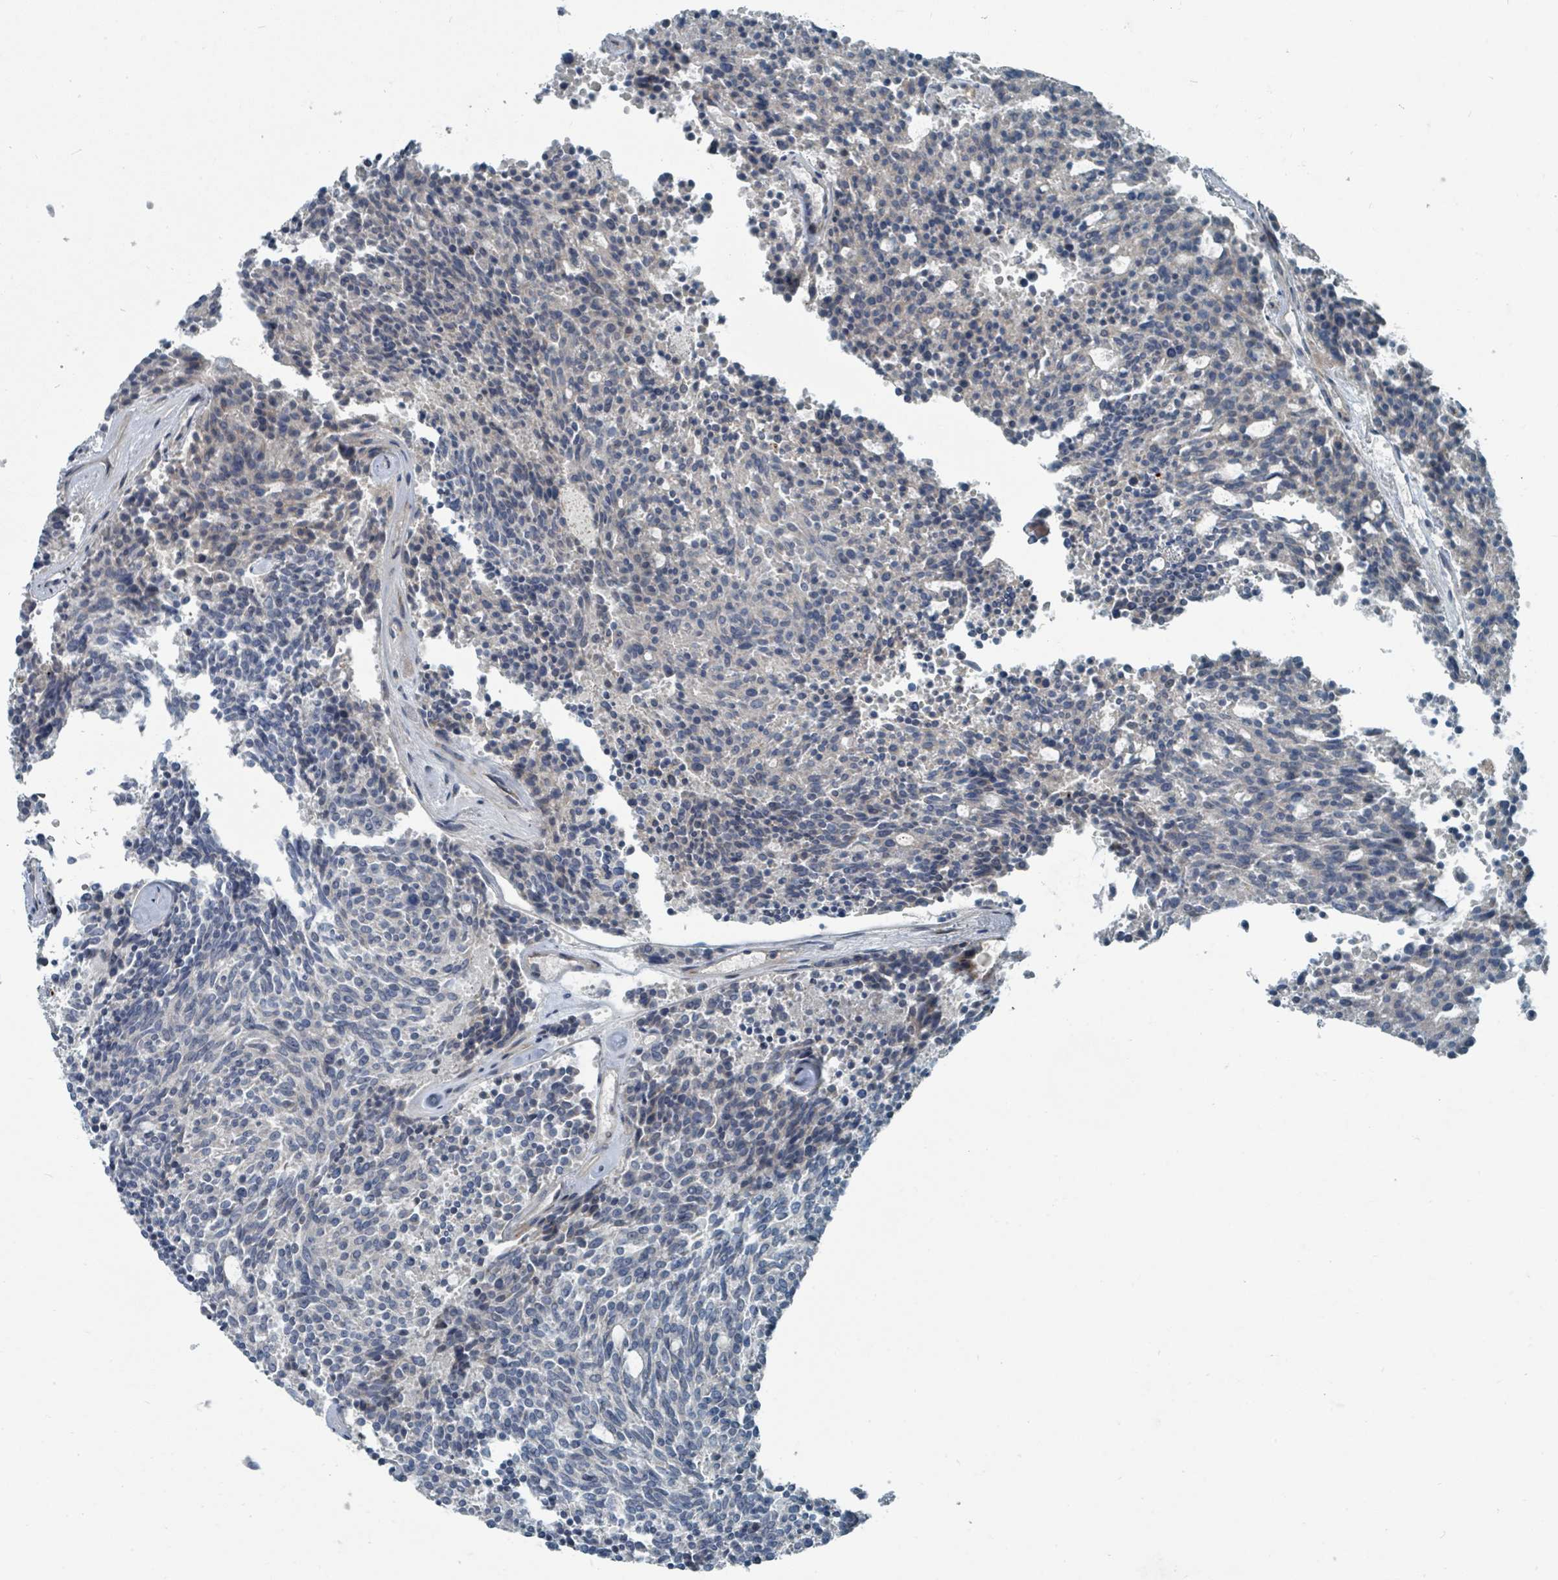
{"staining": {"intensity": "negative", "quantity": "none", "location": "none"}, "tissue": "carcinoid", "cell_type": "Tumor cells", "image_type": "cancer", "snomed": [{"axis": "morphology", "description": "Carcinoid, malignant, NOS"}, {"axis": "topography", "description": "Pancreas"}], "caption": "Human malignant carcinoid stained for a protein using IHC exhibits no positivity in tumor cells.", "gene": "SLC44A5", "patient": {"sex": "female", "age": 54}}